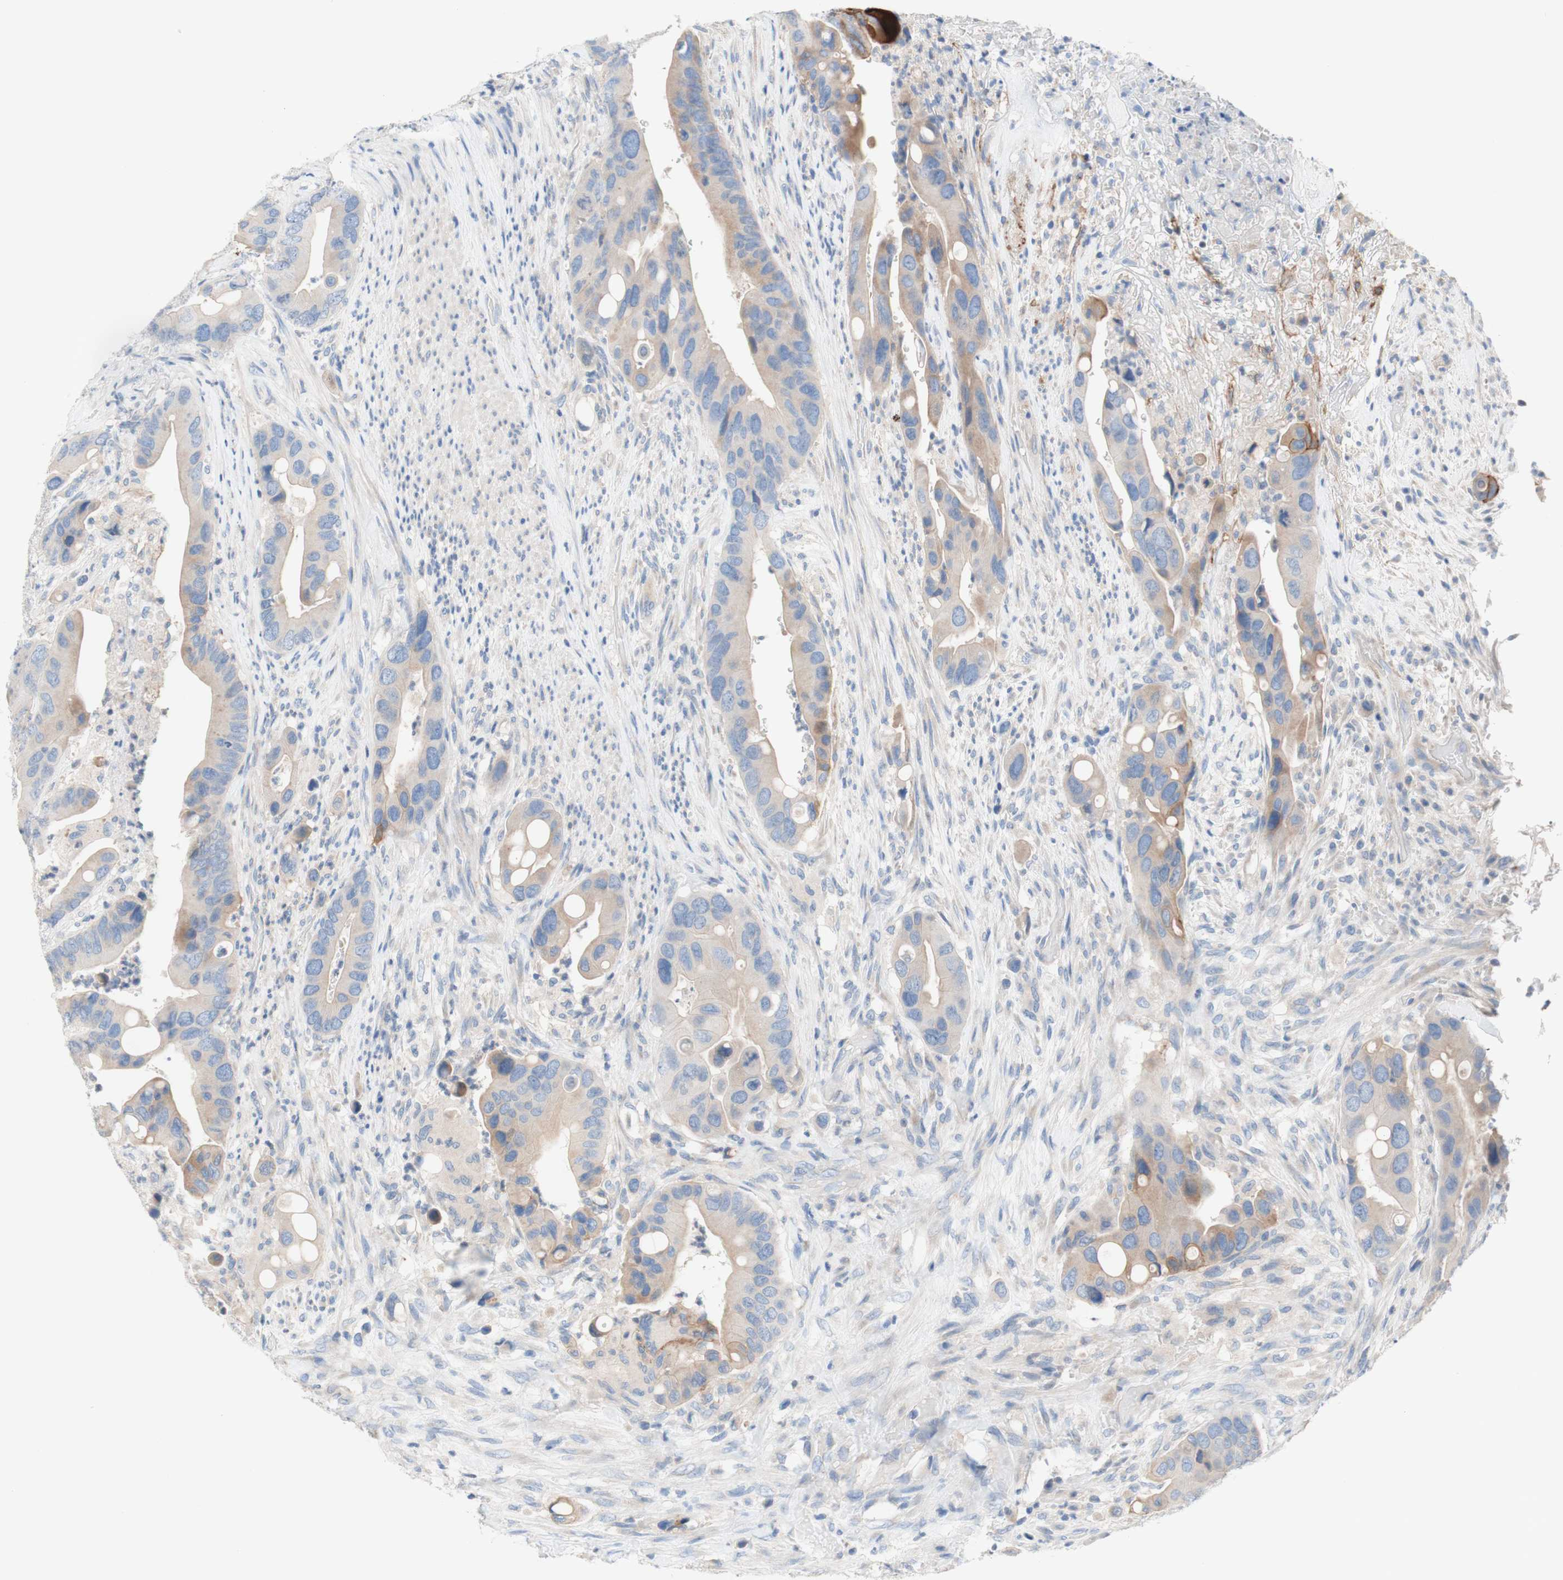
{"staining": {"intensity": "moderate", "quantity": "<25%", "location": "cytoplasmic/membranous"}, "tissue": "colorectal cancer", "cell_type": "Tumor cells", "image_type": "cancer", "snomed": [{"axis": "morphology", "description": "Adenocarcinoma, NOS"}, {"axis": "topography", "description": "Rectum"}], "caption": "Colorectal cancer stained with IHC exhibits moderate cytoplasmic/membranous positivity in approximately <25% of tumor cells.", "gene": "F3", "patient": {"sex": "female", "age": 57}}